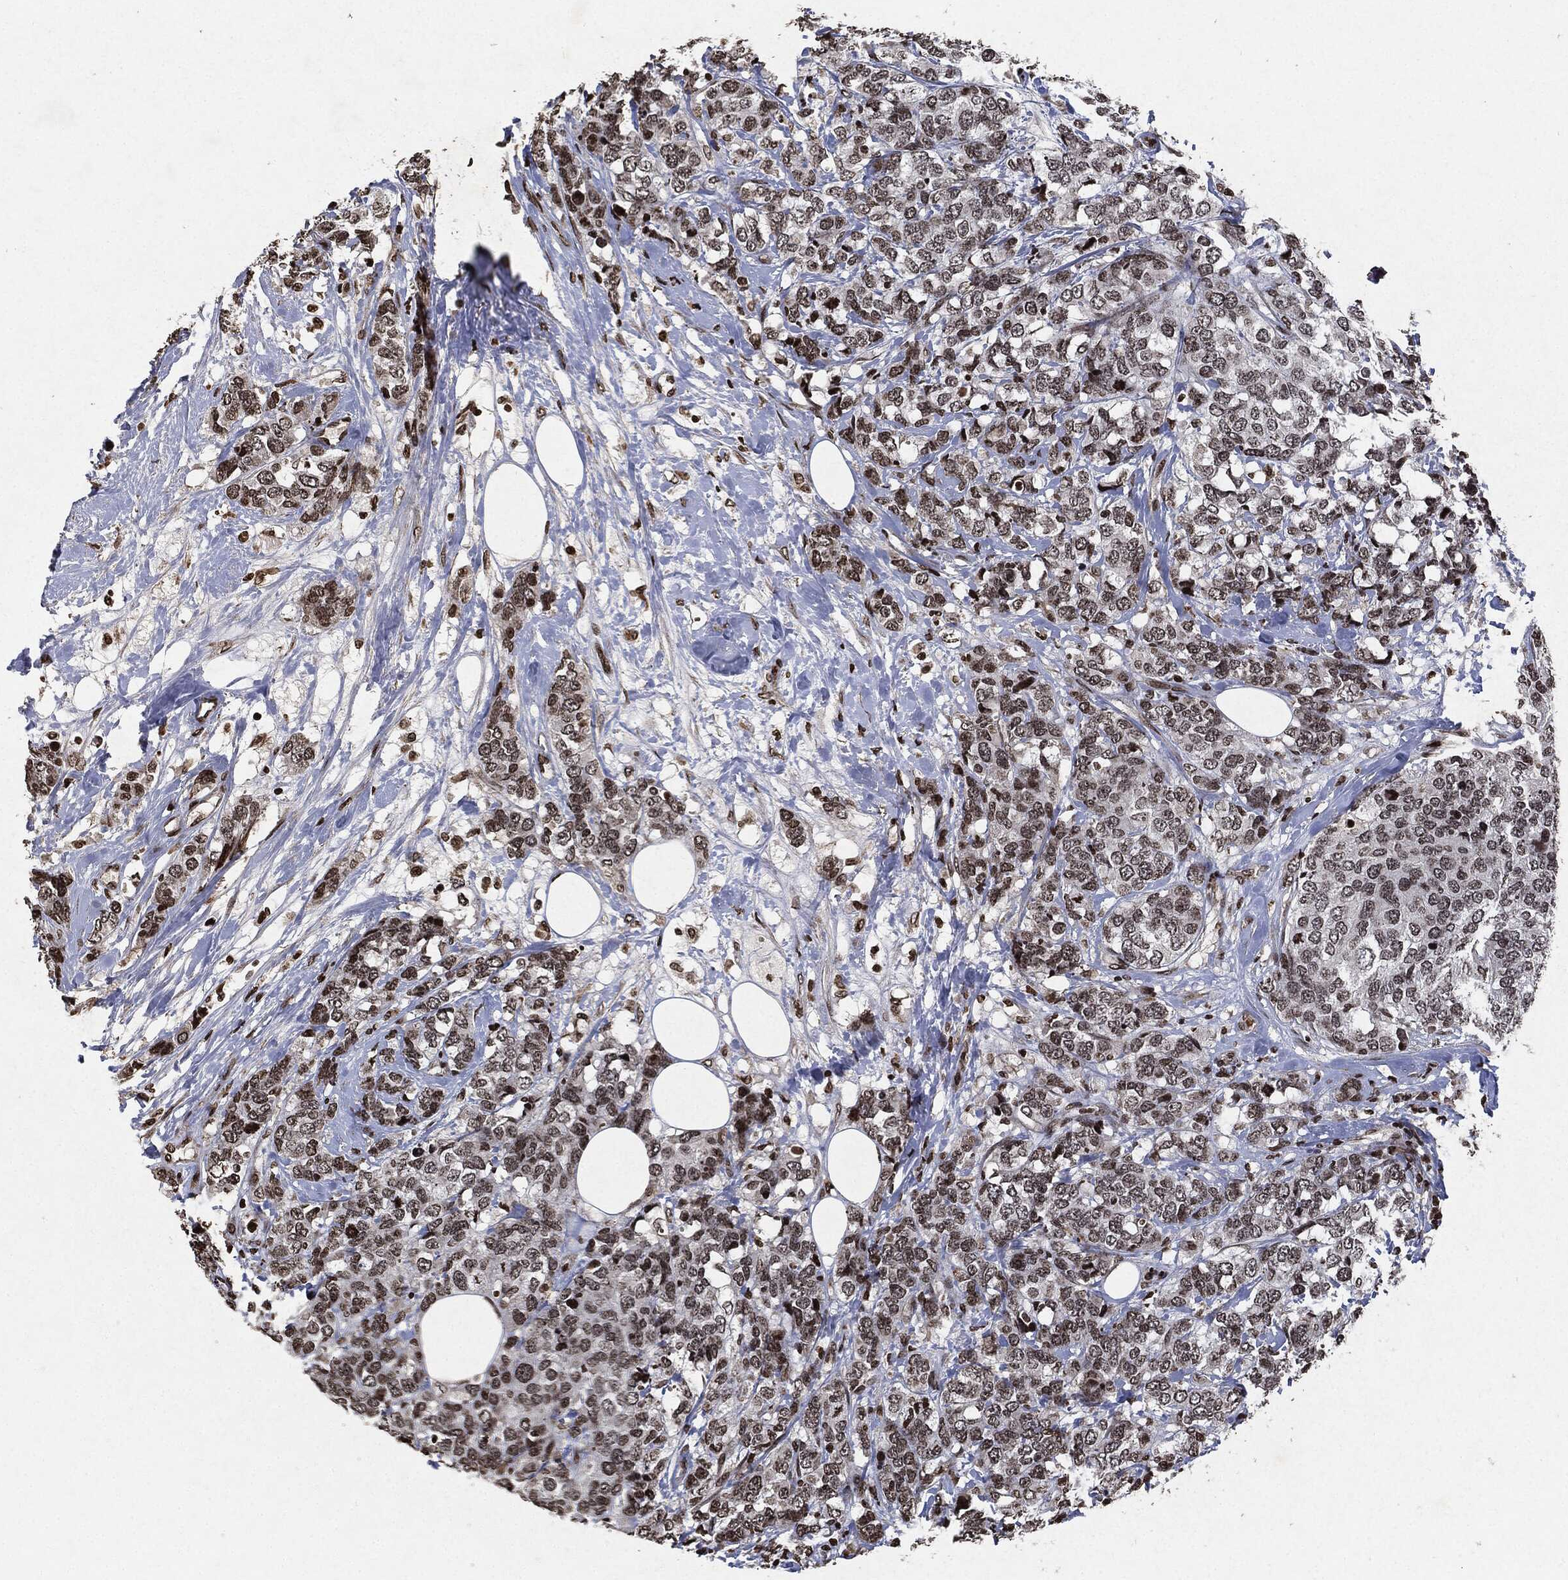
{"staining": {"intensity": "moderate", "quantity": "25%-75%", "location": "nuclear"}, "tissue": "breast cancer", "cell_type": "Tumor cells", "image_type": "cancer", "snomed": [{"axis": "morphology", "description": "Lobular carcinoma"}, {"axis": "topography", "description": "Breast"}], "caption": "This micrograph exhibits lobular carcinoma (breast) stained with immunohistochemistry to label a protein in brown. The nuclear of tumor cells show moderate positivity for the protein. Nuclei are counter-stained blue.", "gene": "JUN", "patient": {"sex": "female", "age": 59}}